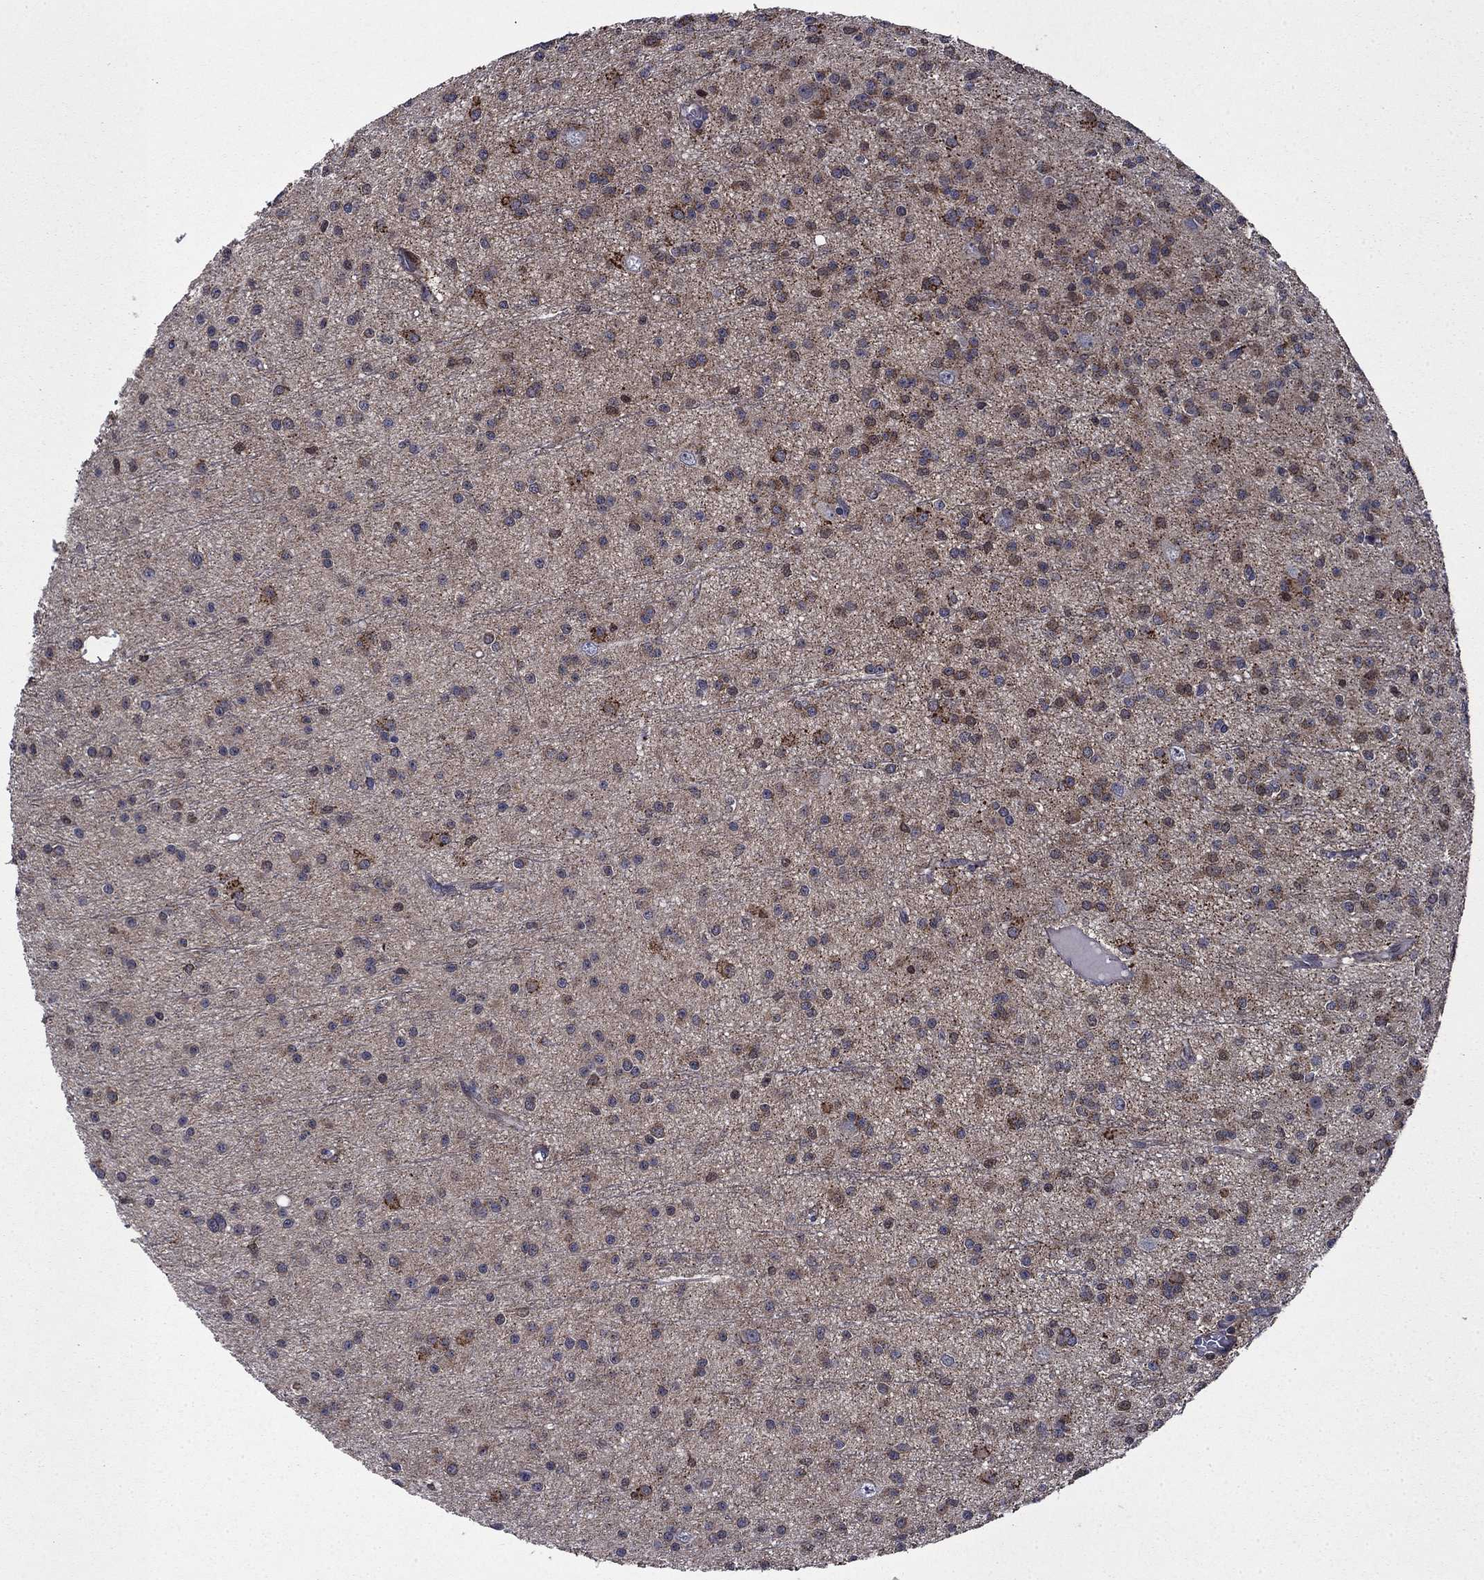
{"staining": {"intensity": "strong", "quantity": "<25%", "location": "cytoplasmic/membranous"}, "tissue": "glioma", "cell_type": "Tumor cells", "image_type": "cancer", "snomed": [{"axis": "morphology", "description": "Glioma, malignant, Low grade"}, {"axis": "topography", "description": "Brain"}], "caption": "Protein positivity by immunohistochemistry (IHC) reveals strong cytoplasmic/membranous expression in about <25% of tumor cells in glioma.", "gene": "TPMT", "patient": {"sex": "male", "age": 27}}